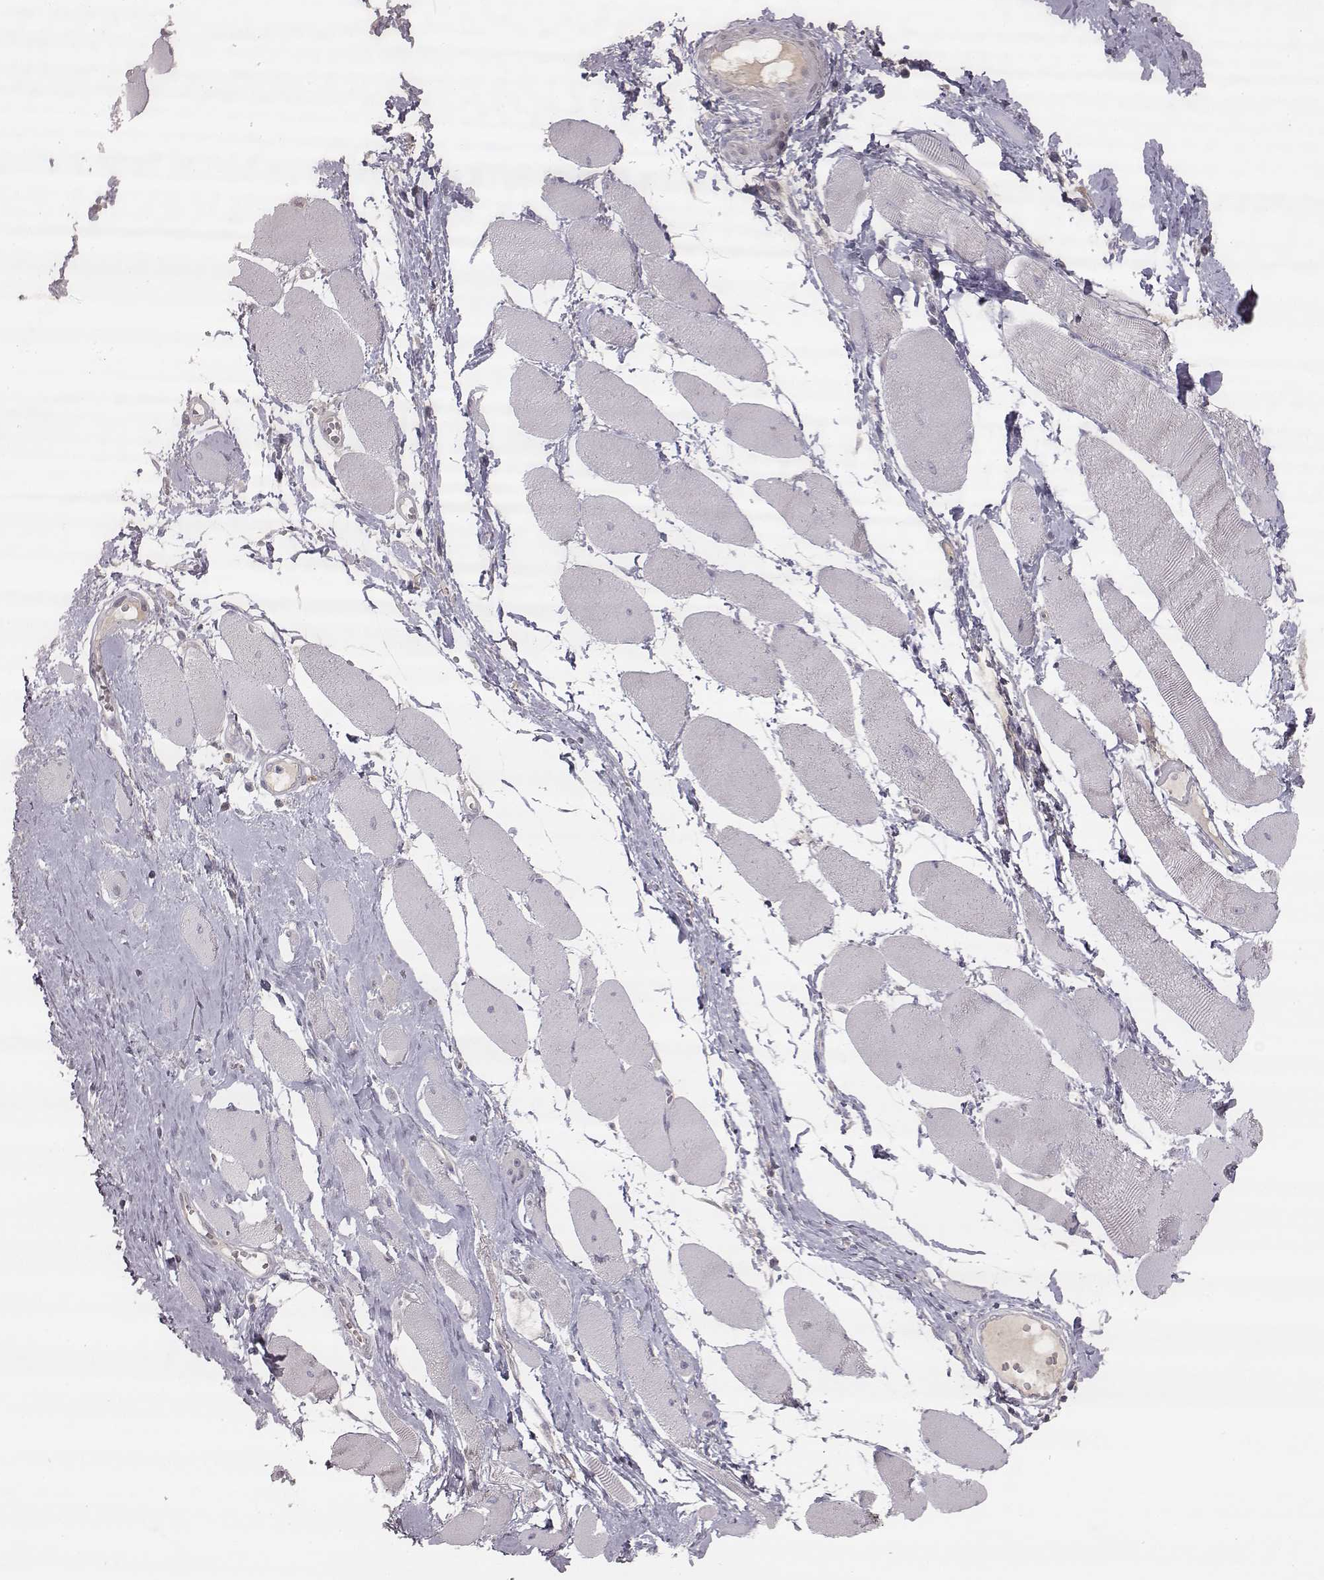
{"staining": {"intensity": "negative", "quantity": "none", "location": "none"}, "tissue": "skeletal muscle", "cell_type": "Myocytes", "image_type": "normal", "snomed": [{"axis": "morphology", "description": "Normal tissue, NOS"}, {"axis": "topography", "description": "Skeletal muscle"}], "caption": "Immunohistochemistry image of normal skeletal muscle: human skeletal muscle stained with DAB exhibits no significant protein staining in myocytes.", "gene": "TLX3", "patient": {"sex": "female", "age": 75}}